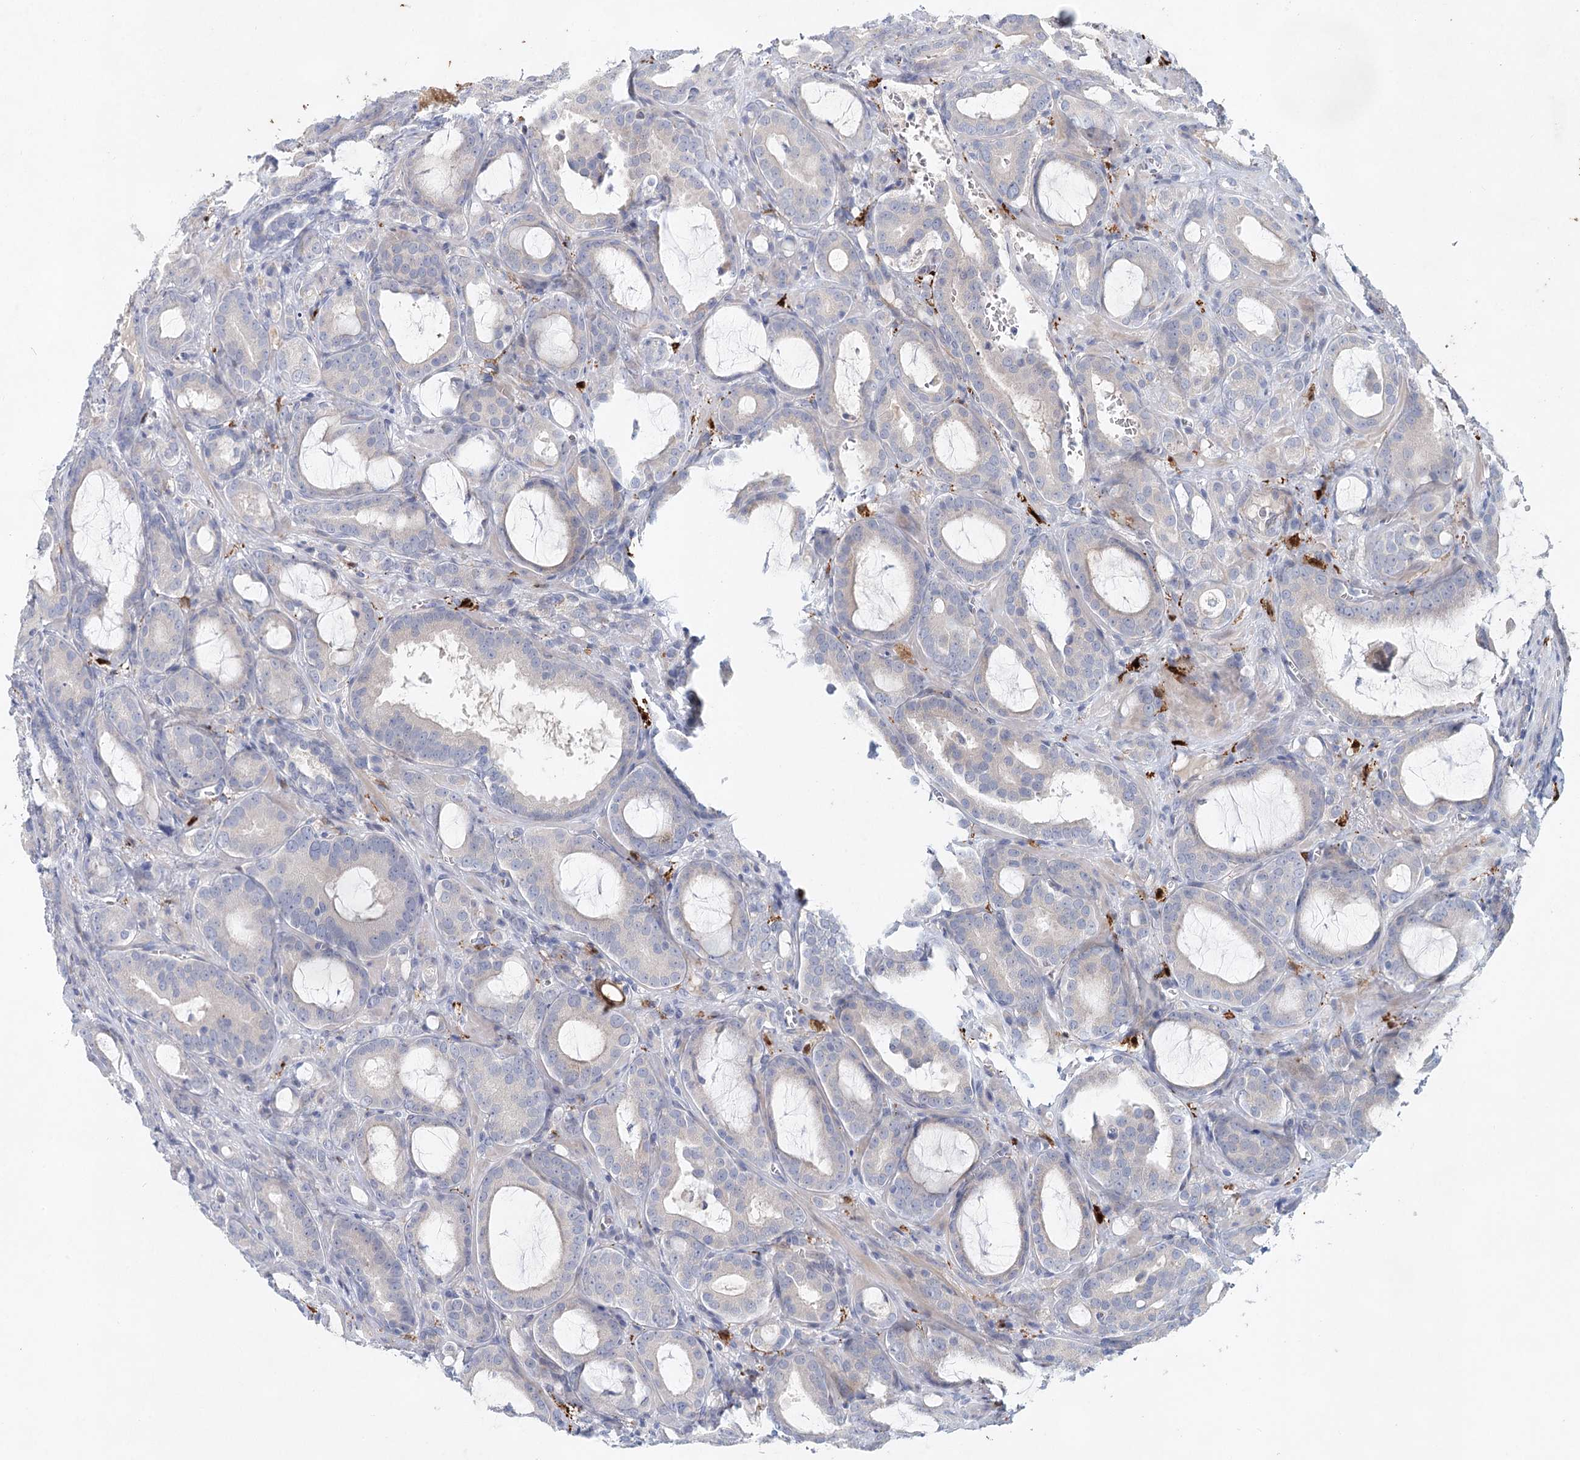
{"staining": {"intensity": "negative", "quantity": "none", "location": "none"}, "tissue": "prostate cancer", "cell_type": "Tumor cells", "image_type": "cancer", "snomed": [{"axis": "morphology", "description": "Adenocarcinoma, High grade"}, {"axis": "topography", "description": "Prostate"}], "caption": "Tumor cells show no significant expression in prostate cancer (high-grade adenocarcinoma).", "gene": "SLC19A3", "patient": {"sex": "male", "age": 72}}